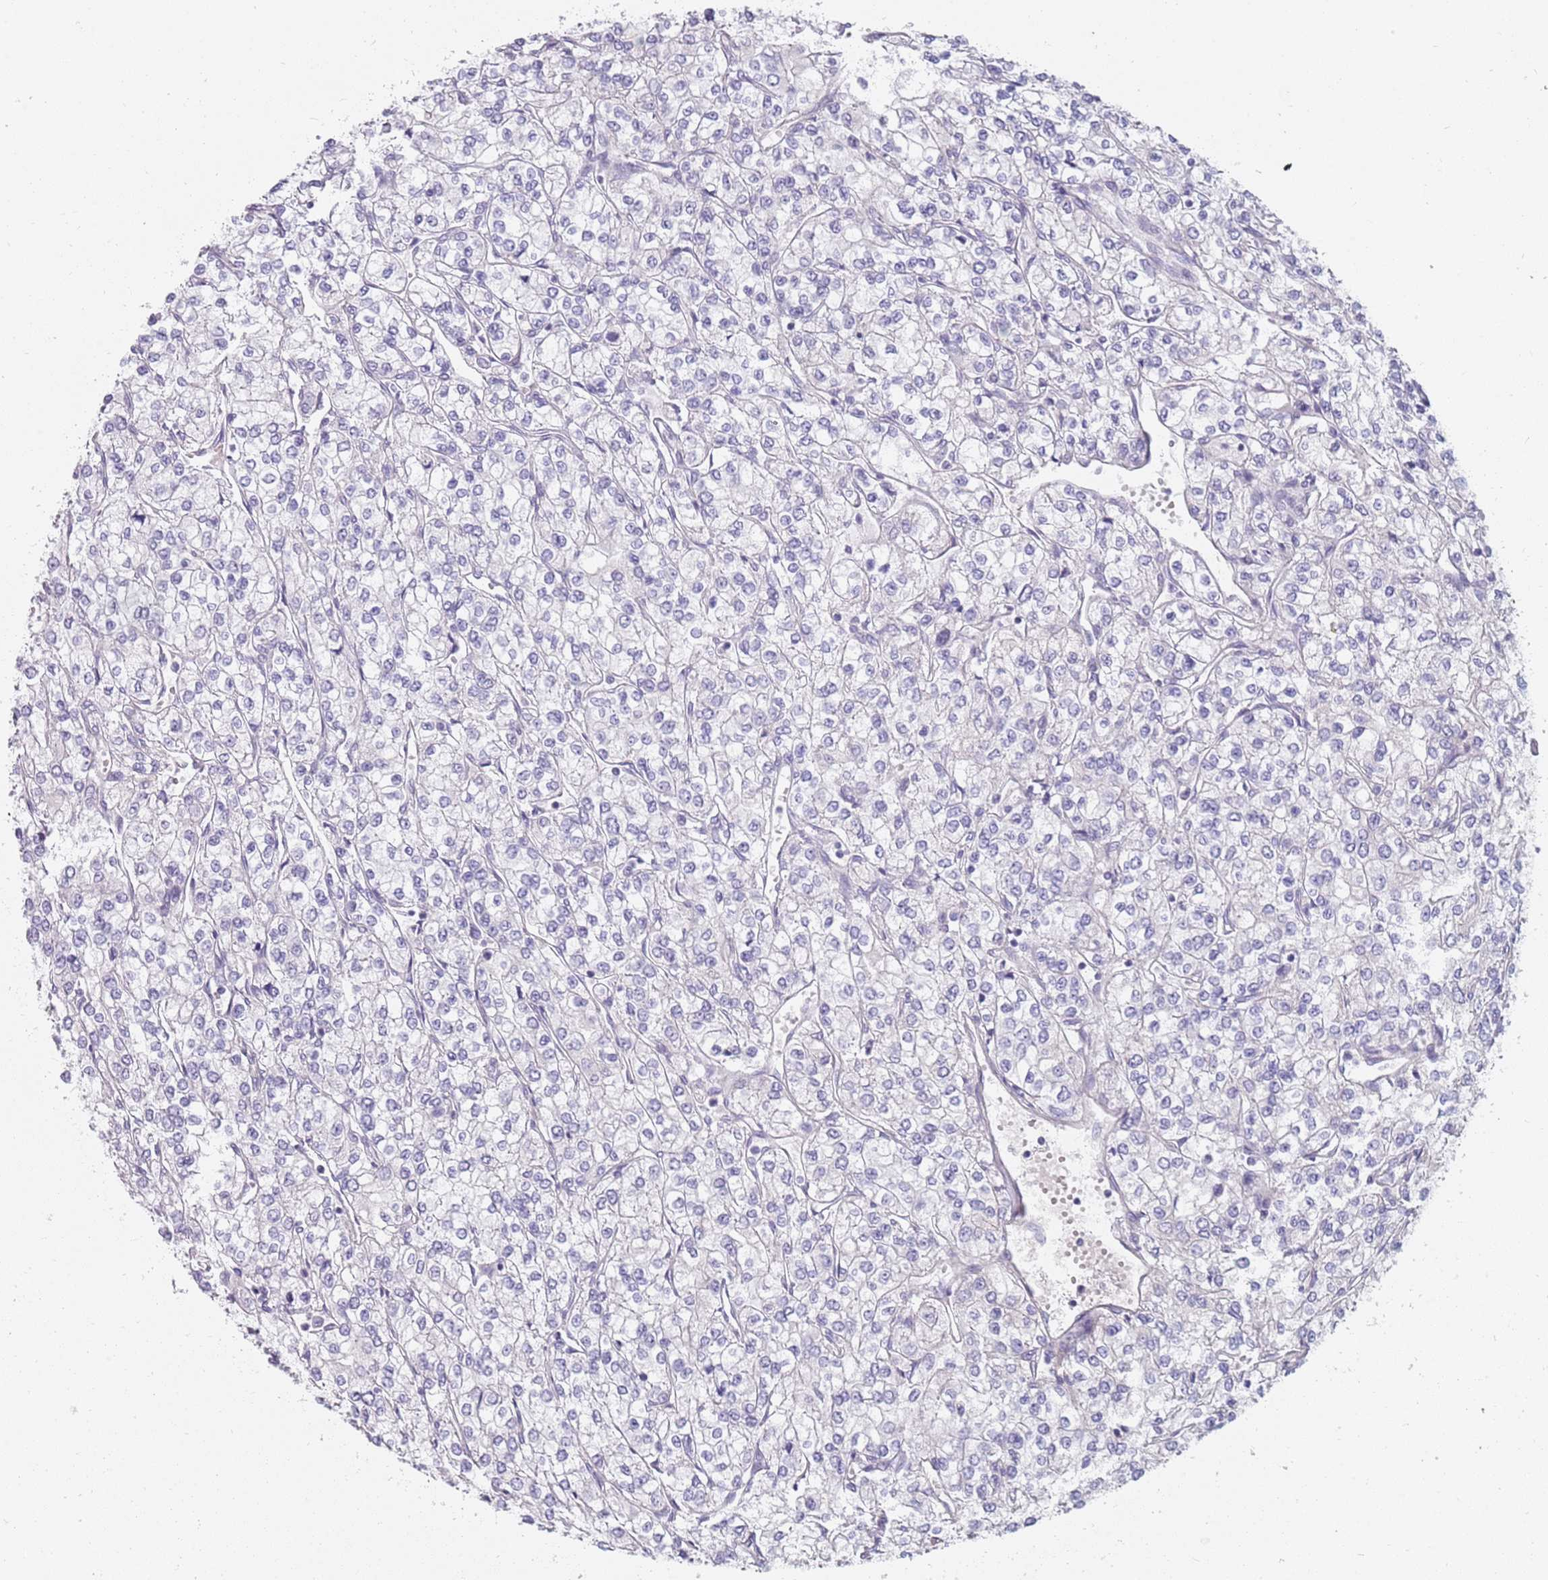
{"staining": {"intensity": "negative", "quantity": "none", "location": "none"}, "tissue": "renal cancer", "cell_type": "Tumor cells", "image_type": "cancer", "snomed": [{"axis": "morphology", "description": "Adenocarcinoma, NOS"}, {"axis": "topography", "description": "Kidney"}], "caption": "The photomicrograph demonstrates no significant expression in tumor cells of renal cancer.", "gene": "DDX4", "patient": {"sex": "male", "age": 80}}